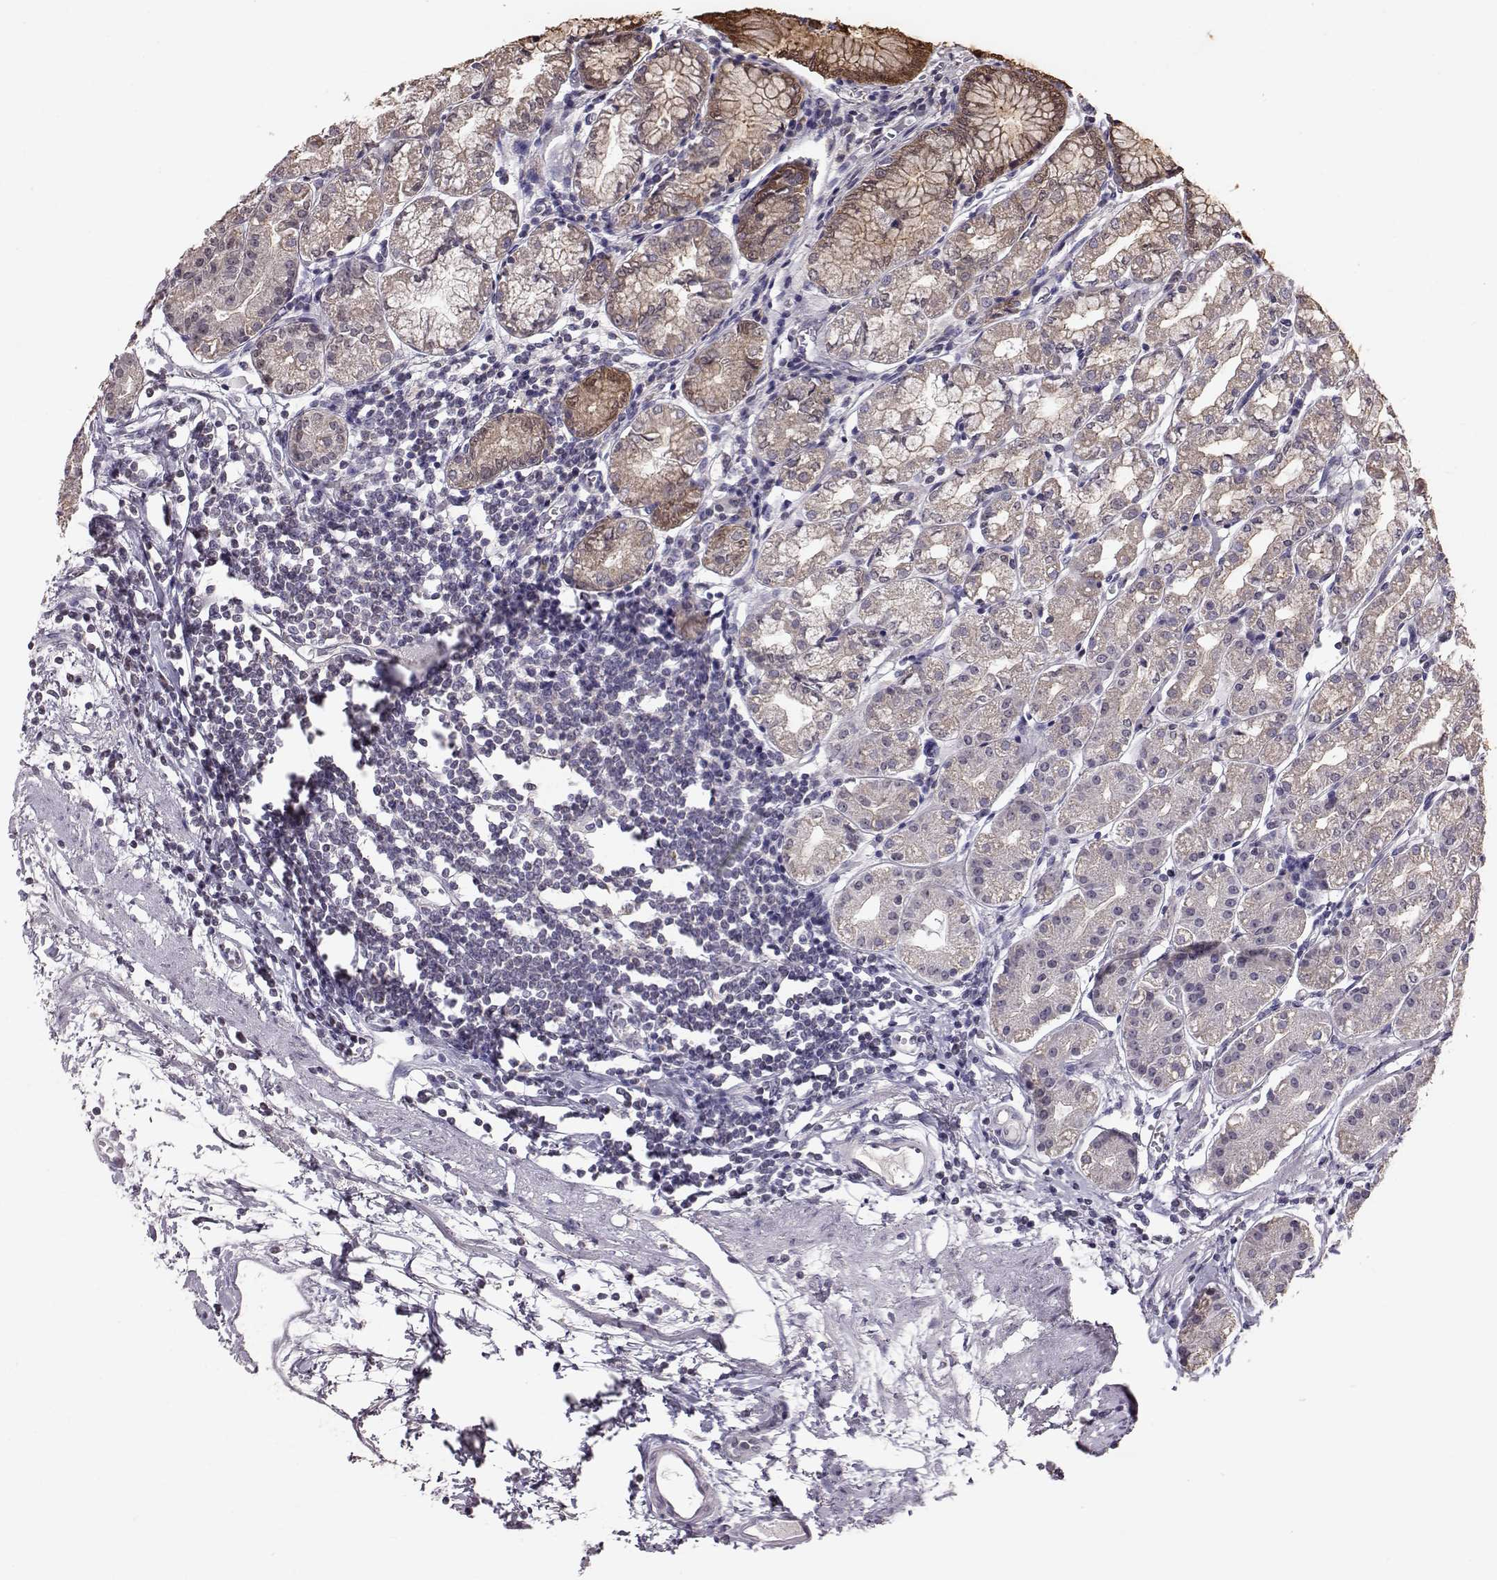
{"staining": {"intensity": "moderate", "quantity": "<25%", "location": "cytoplasmic/membranous,nuclear"}, "tissue": "stomach", "cell_type": "Glandular cells", "image_type": "normal", "snomed": [{"axis": "morphology", "description": "Normal tissue, NOS"}, {"axis": "topography", "description": "Skeletal muscle"}, {"axis": "topography", "description": "Stomach"}], "caption": "An IHC micrograph of benign tissue is shown. Protein staining in brown shows moderate cytoplasmic/membranous,nuclear positivity in stomach within glandular cells. The staining was performed using DAB, with brown indicating positive protein expression. Nuclei are stained blue with hematoxylin.", "gene": "ALDH3A1", "patient": {"sex": "female", "age": 57}}